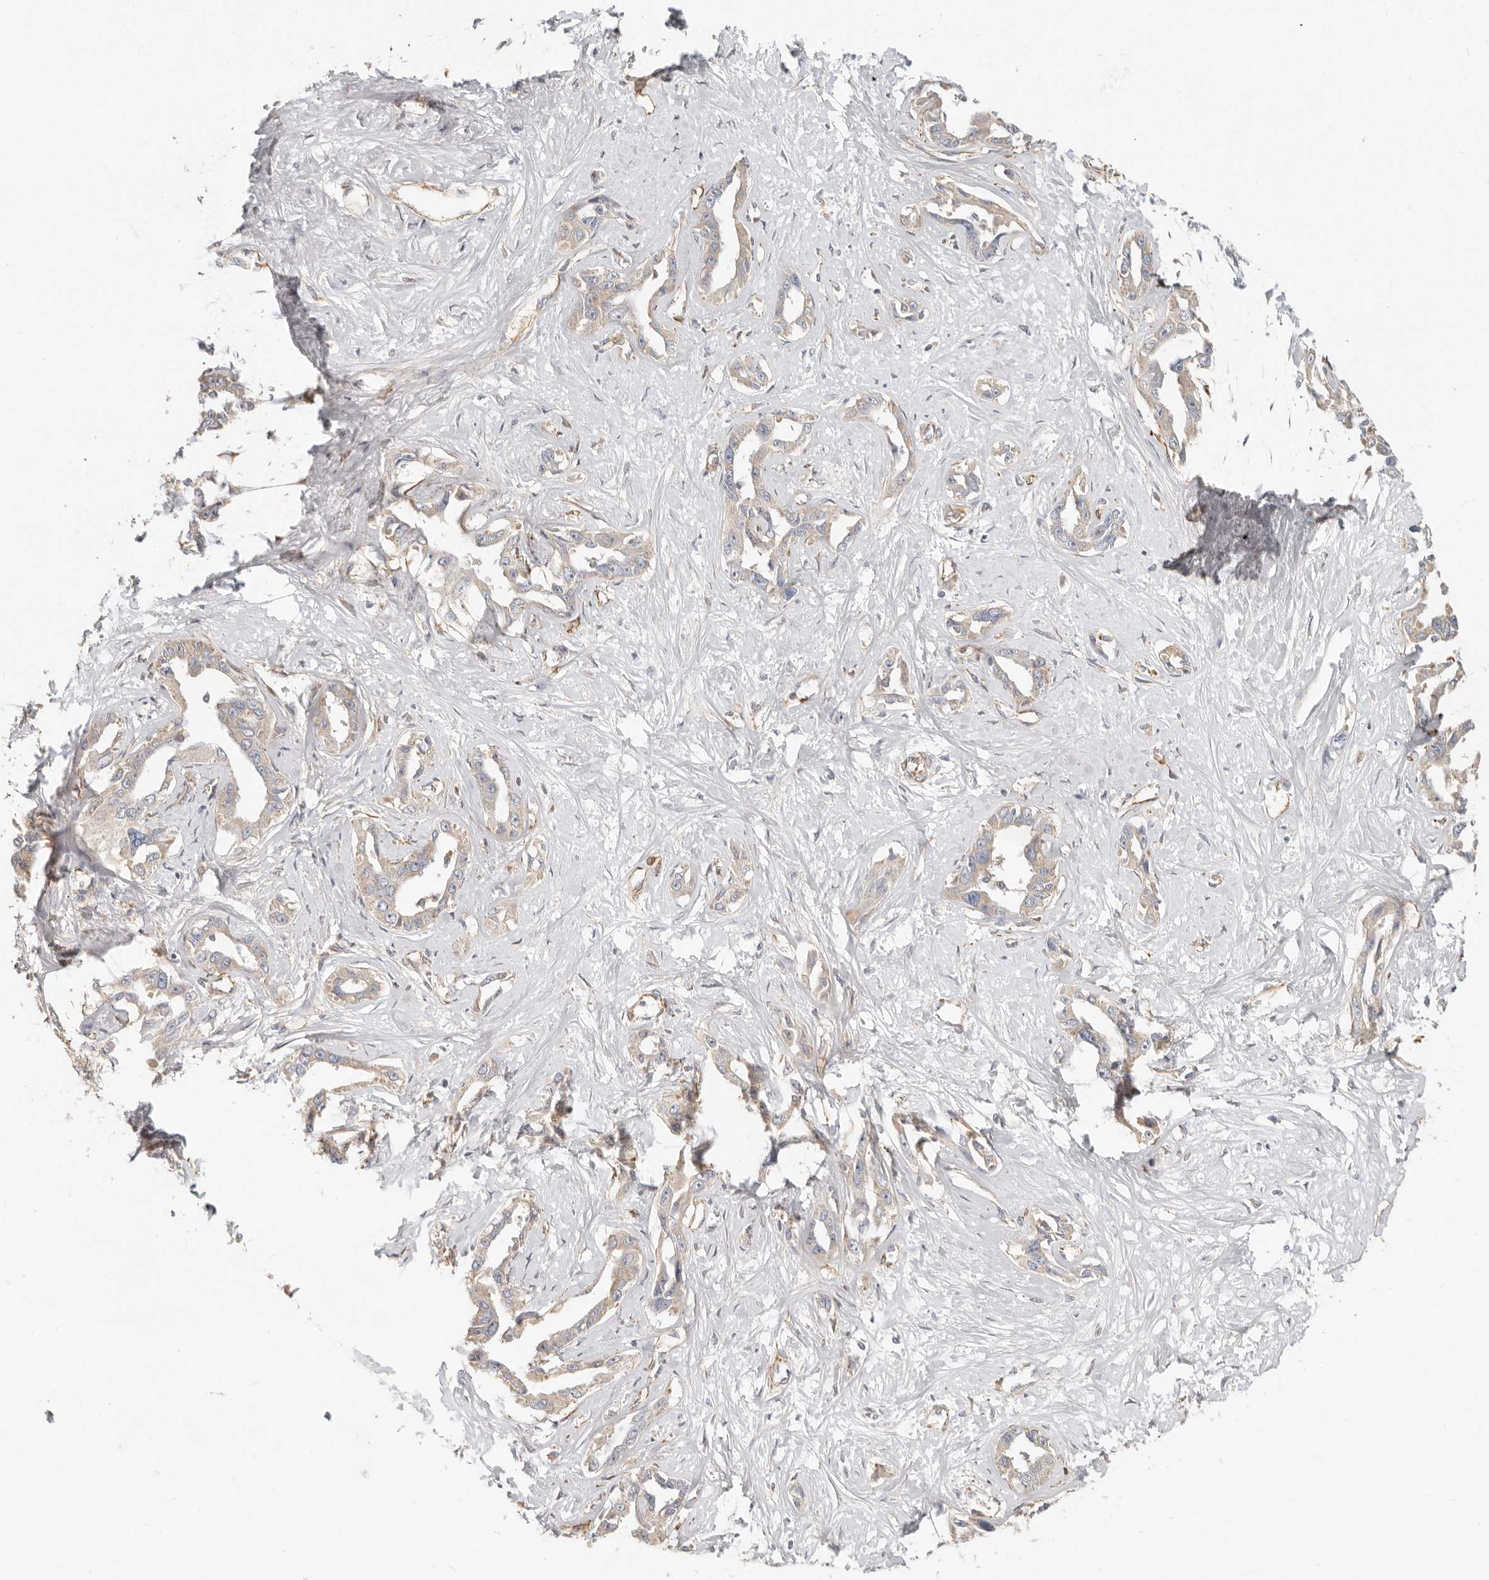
{"staining": {"intensity": "weak", "quantity": "<25%", "location": "cytoplasmic/membranous"}, "tissue": "liver cancer", "cell_type": "Tumor cells", "image_type": "cancer", "snomed": [{"axis": "morphology", "description": "Cholangiocarcinoma"}, {"axis": "topography", "description": "Liver"}], "caption": "This is a image of immunohistochemistry staining of liver cancer, which shows no expression in tumor cells.", "gene": "SPRING1", "patient": {"sex": "male", "age": 59}}